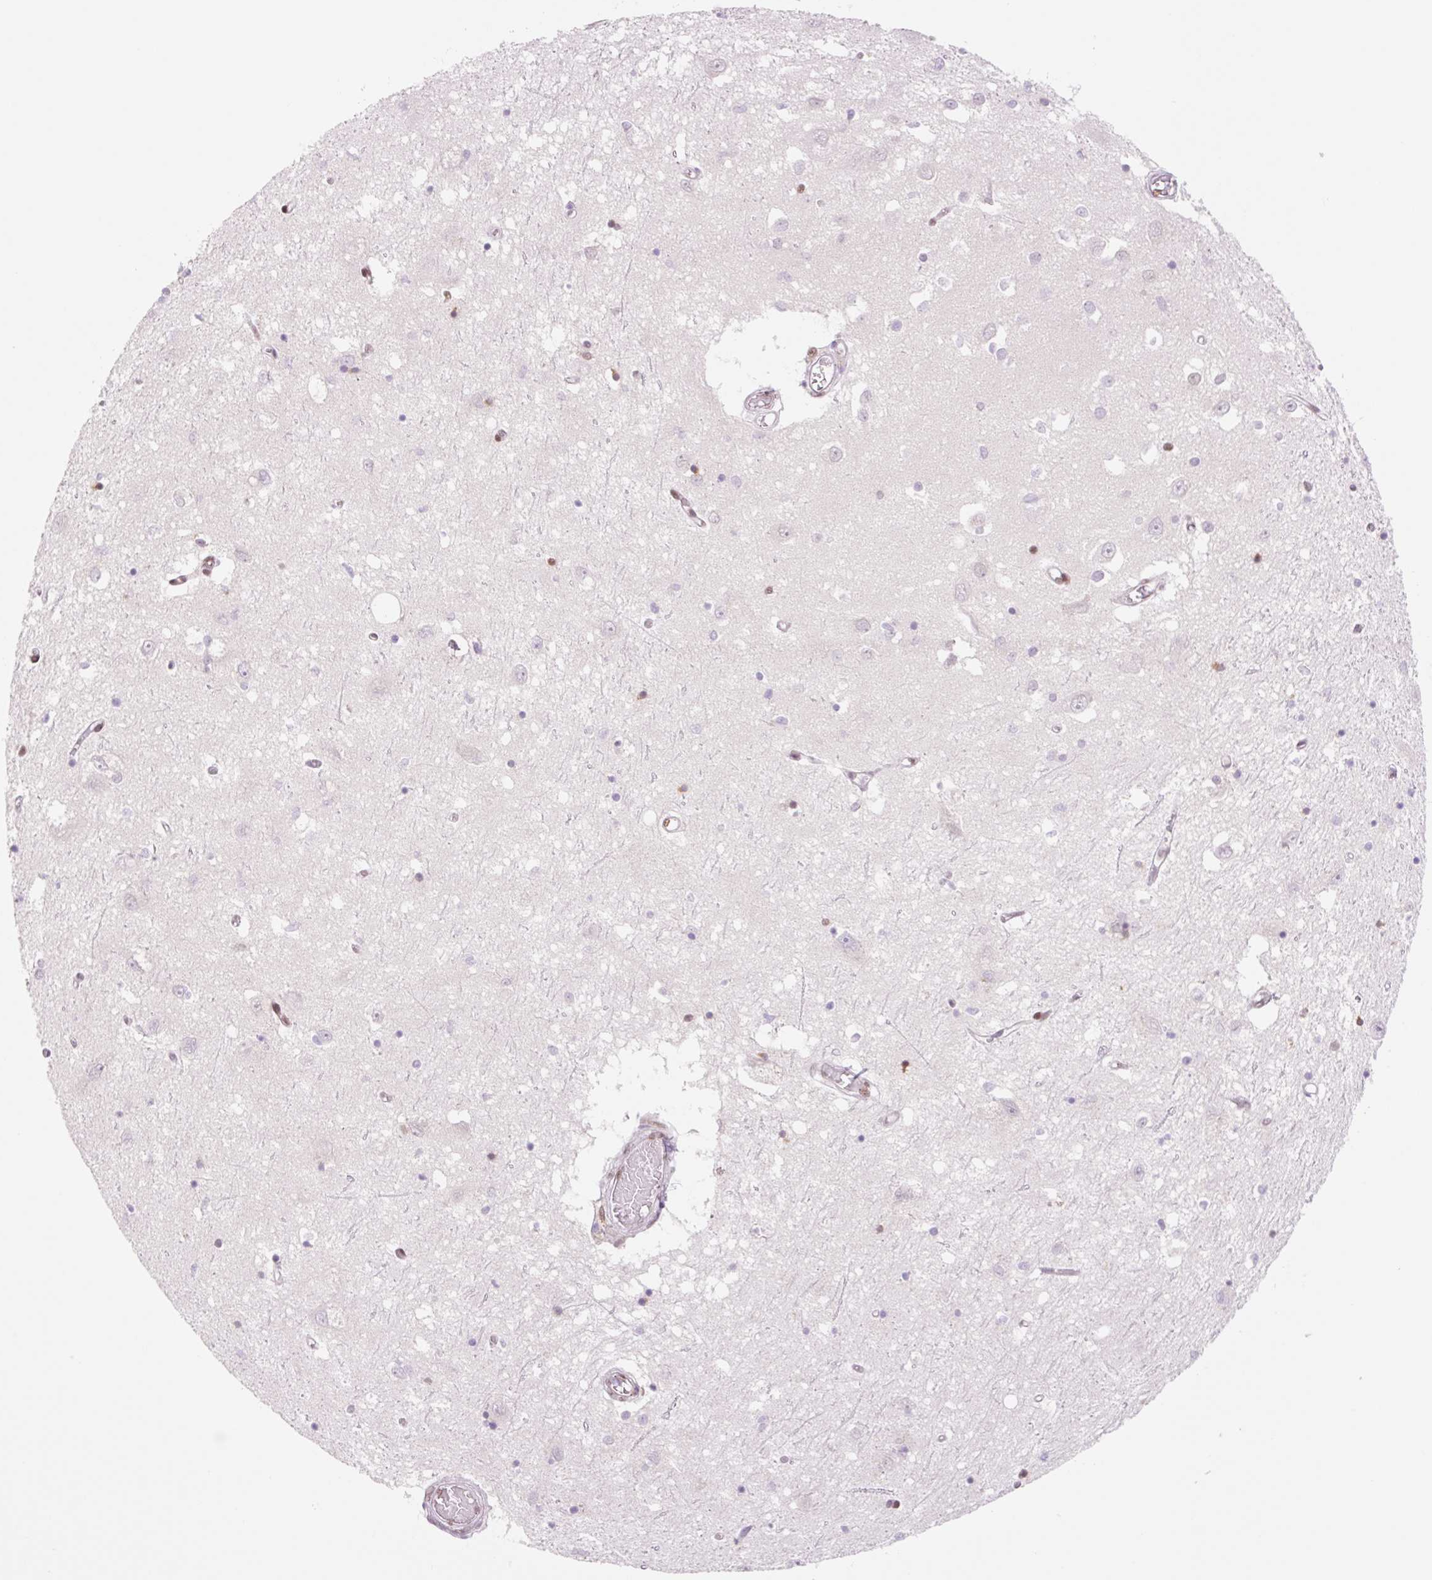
{"staining": {"intensity": "strong", "quantity": "<25%", "location": "cytoplasmic/membranous,nuclear"}, "tissue": "caudate", "cell_type": "Glial cells", "image_type": "normal", "snomed": [{"axis": "morphology", "description": "Normal tissue, NOS"}, {"axis": "topography", "description": "Lateral ventricle wall"}], "caption": "Strong cytoplasmic/membranous,nuclear positivity is identified in about <25% of glial cells in unremarkable caudate.", "gene": "PRDM11", "patient": {"sex": "male", "age": 70}}